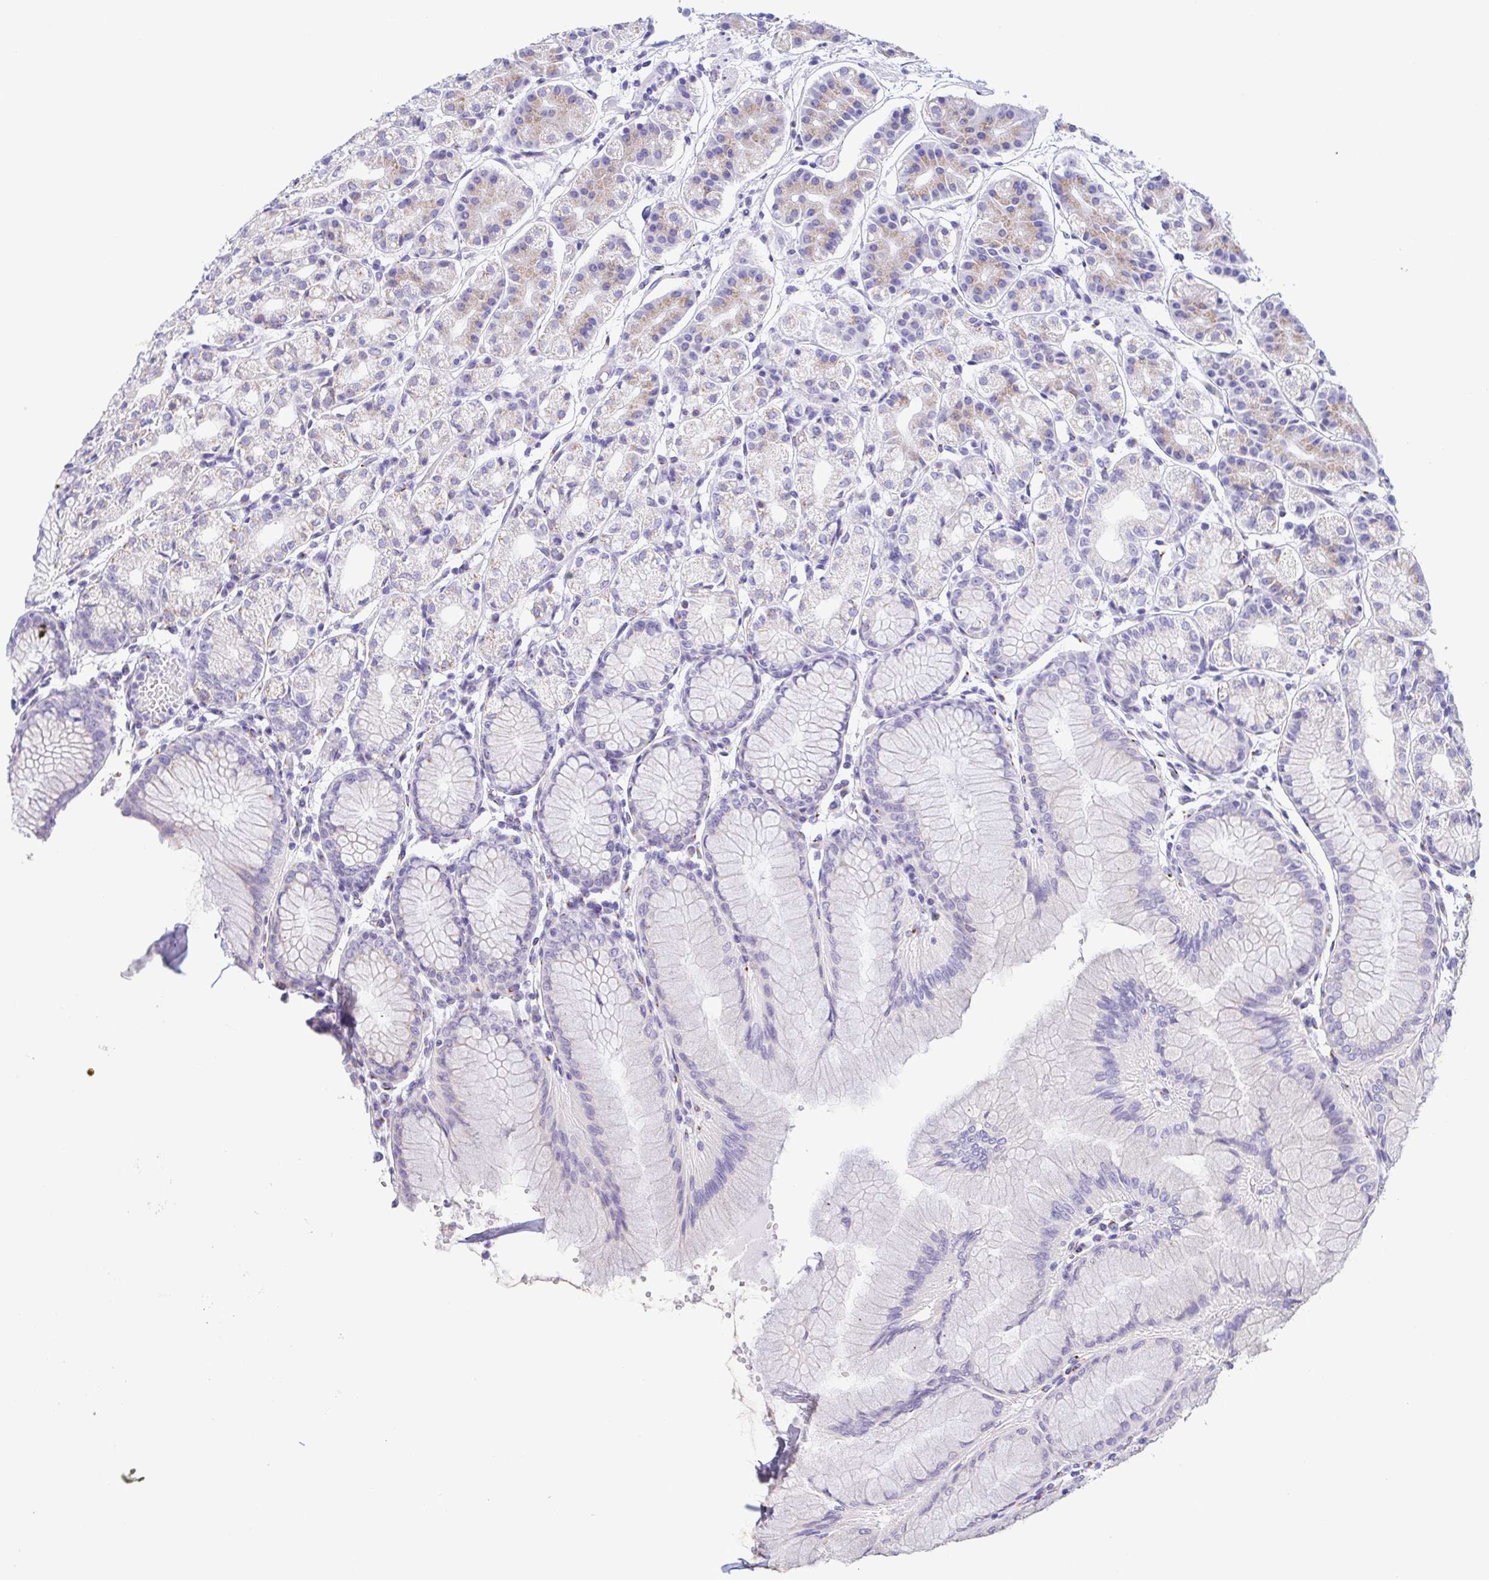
{"staining": {"intensity": "weak", "quantity": "<25%", "location": "cytoplasmic/membranous"}, "tissue": "stomach", "cell_type": "Glandular cells", "image_type": "normal", "snomed": [{"axis": "morphology", "description": "Normal tissue, NOS"}, {"axis": "topography", "description": "Stomach"}], "caption": "Human stomach stained for a protein using immunohistochemistry displays no expression in glandular cells.", "gene": "SULT1B1", "patient": {"sex": "female", "age": 57}}